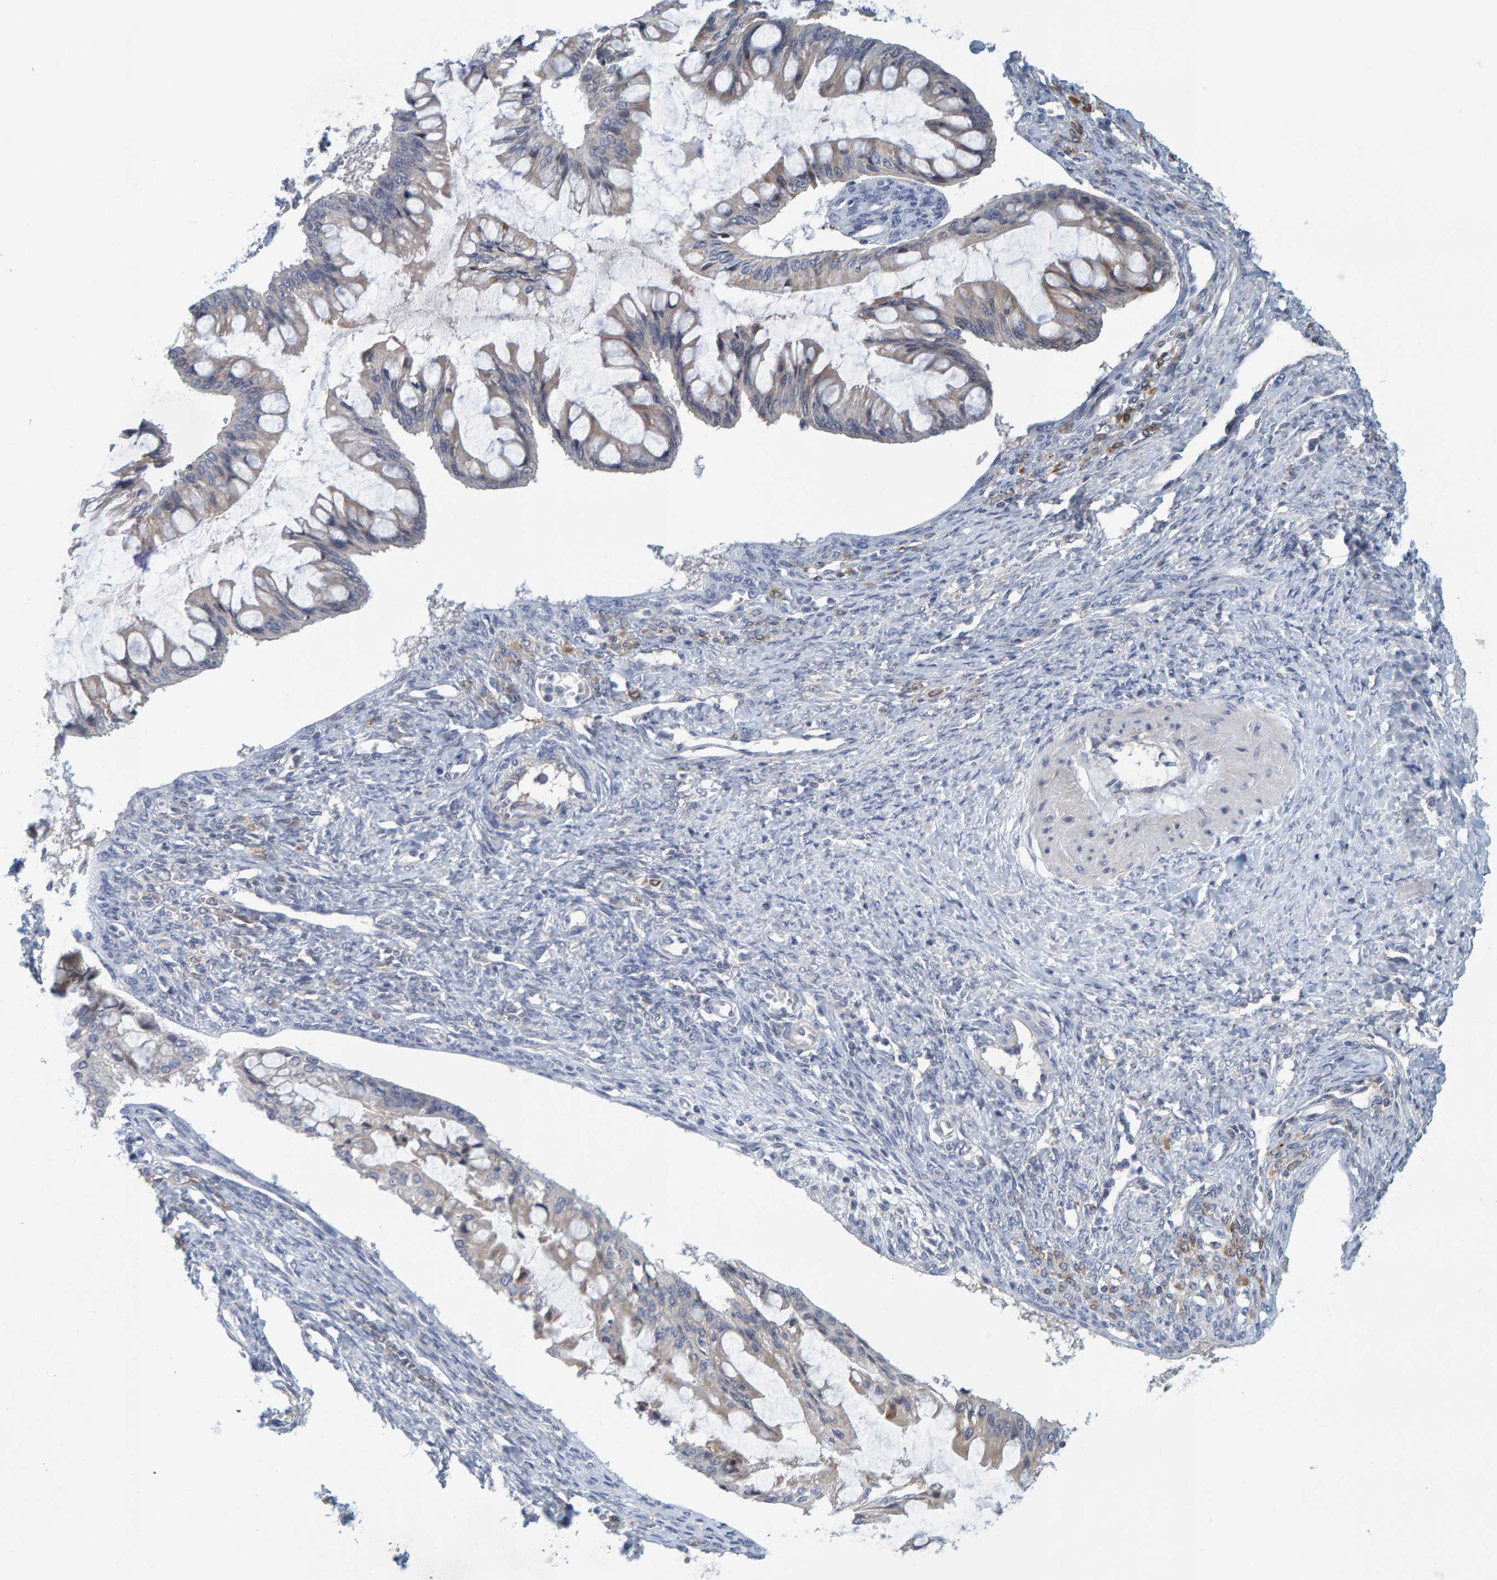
{"staining": {"intensity": "weak", "quantity": "<25%", "location": "cytoplasmic/membranous"}, "tissue": "ovarian cancer", "cell_type": "Tumor cells", "image_type": "cancer", "snomed": [{"axis": "morphology", "description": "Cystadenocarcinoma, mucinous, NOS"}, {"axis": "topography", "description": "Ovary"}], "caption": "There is no significant staining in tumor cells of mucinous cystadenocarcinoma (ovarian).", "gene": "ZNF77", "patient": {"sex": "female", "age": 73}}